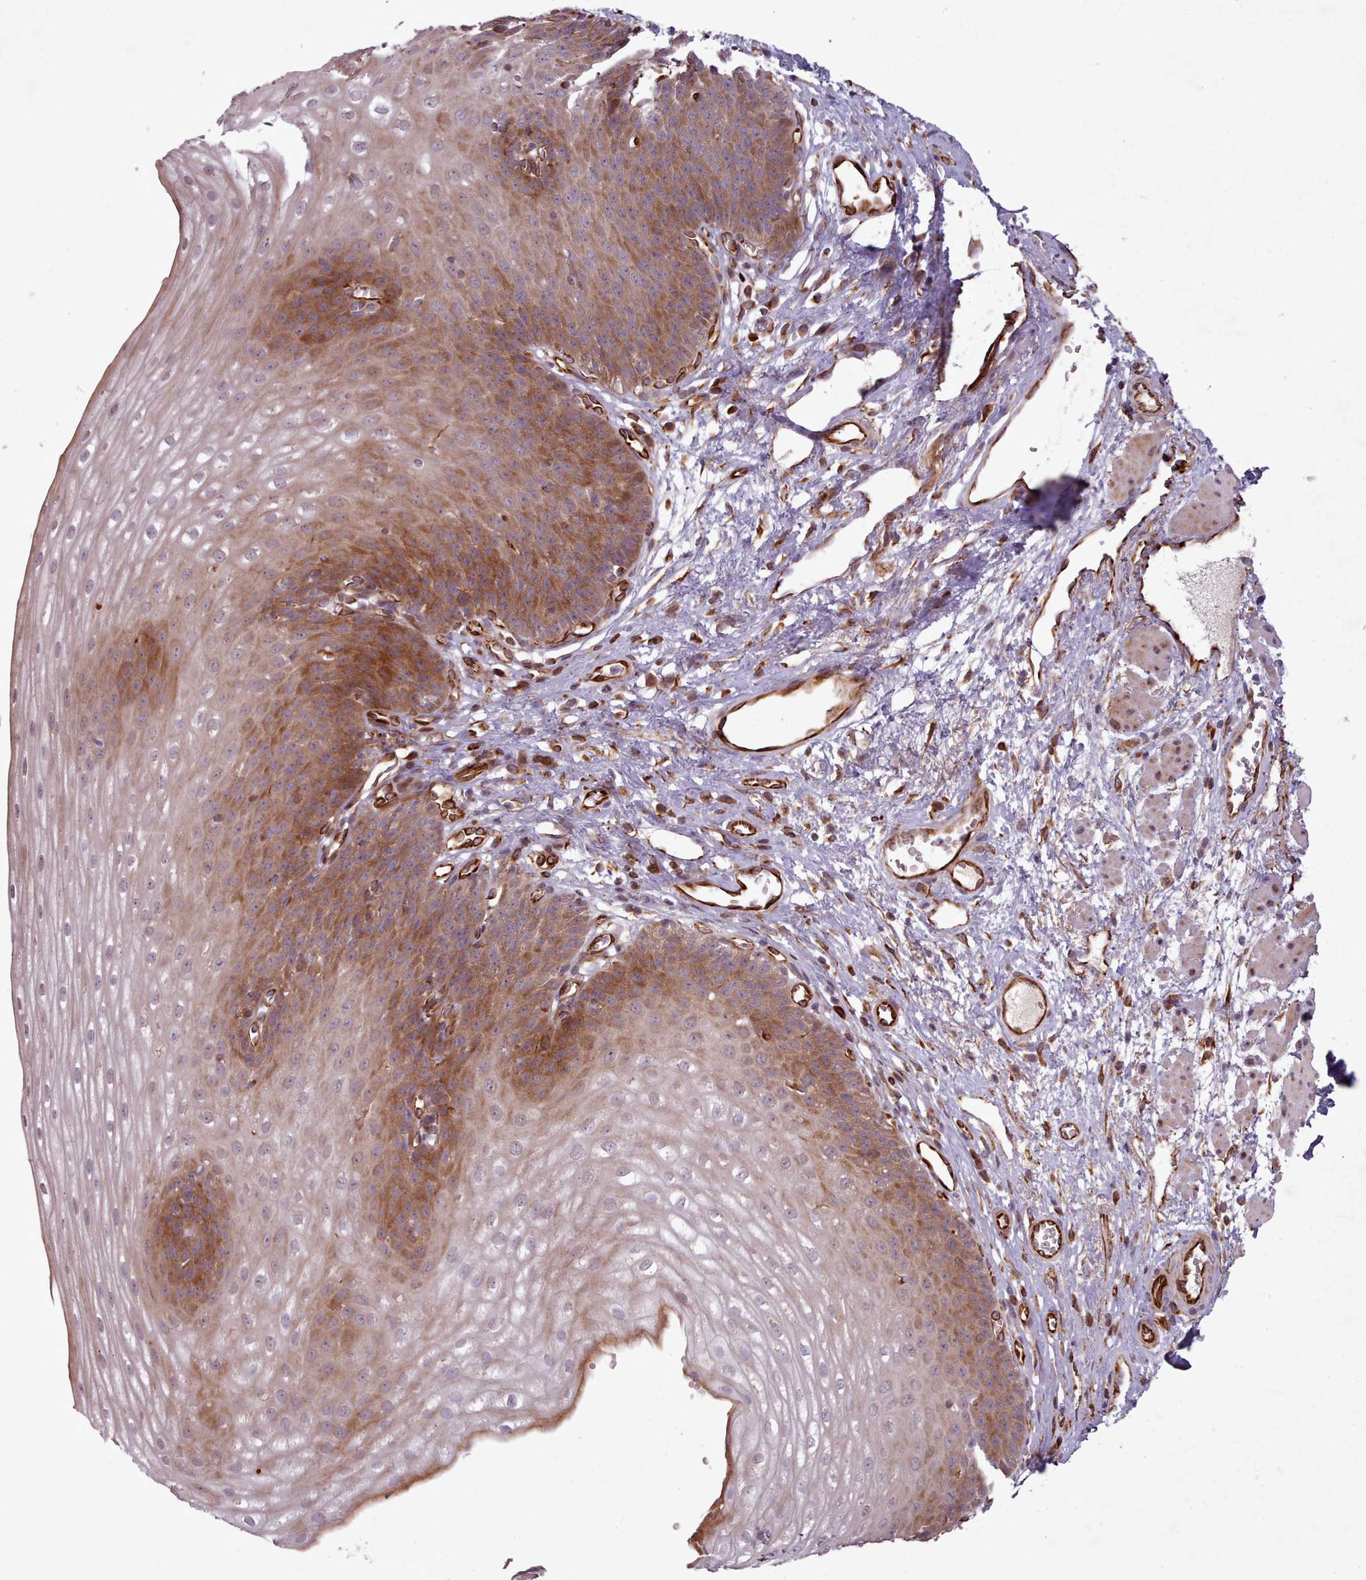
{"staining": {"intensity": "moderate", "quantity": "25%-75%", "location": "cytoplasmic/membranous"}, "tissue": "esophagus", "cell_type": "Squamous epithelial cells", "image_type": "normal", "snomed": [{"axis": "morphology", "description": "Normal tissue, NOS"}, {"axis": "topography", "description": "Esophagus"}], "caption": "Protein expression by immunohistochemistry (IHC) shows moderate cytoplasmic/membranous staining in about 25%-75% of squamous epithelial cells in unremarkable esophagus.", "gene": "GBGT1", "patient": {"sex": "male", "age": 71}}